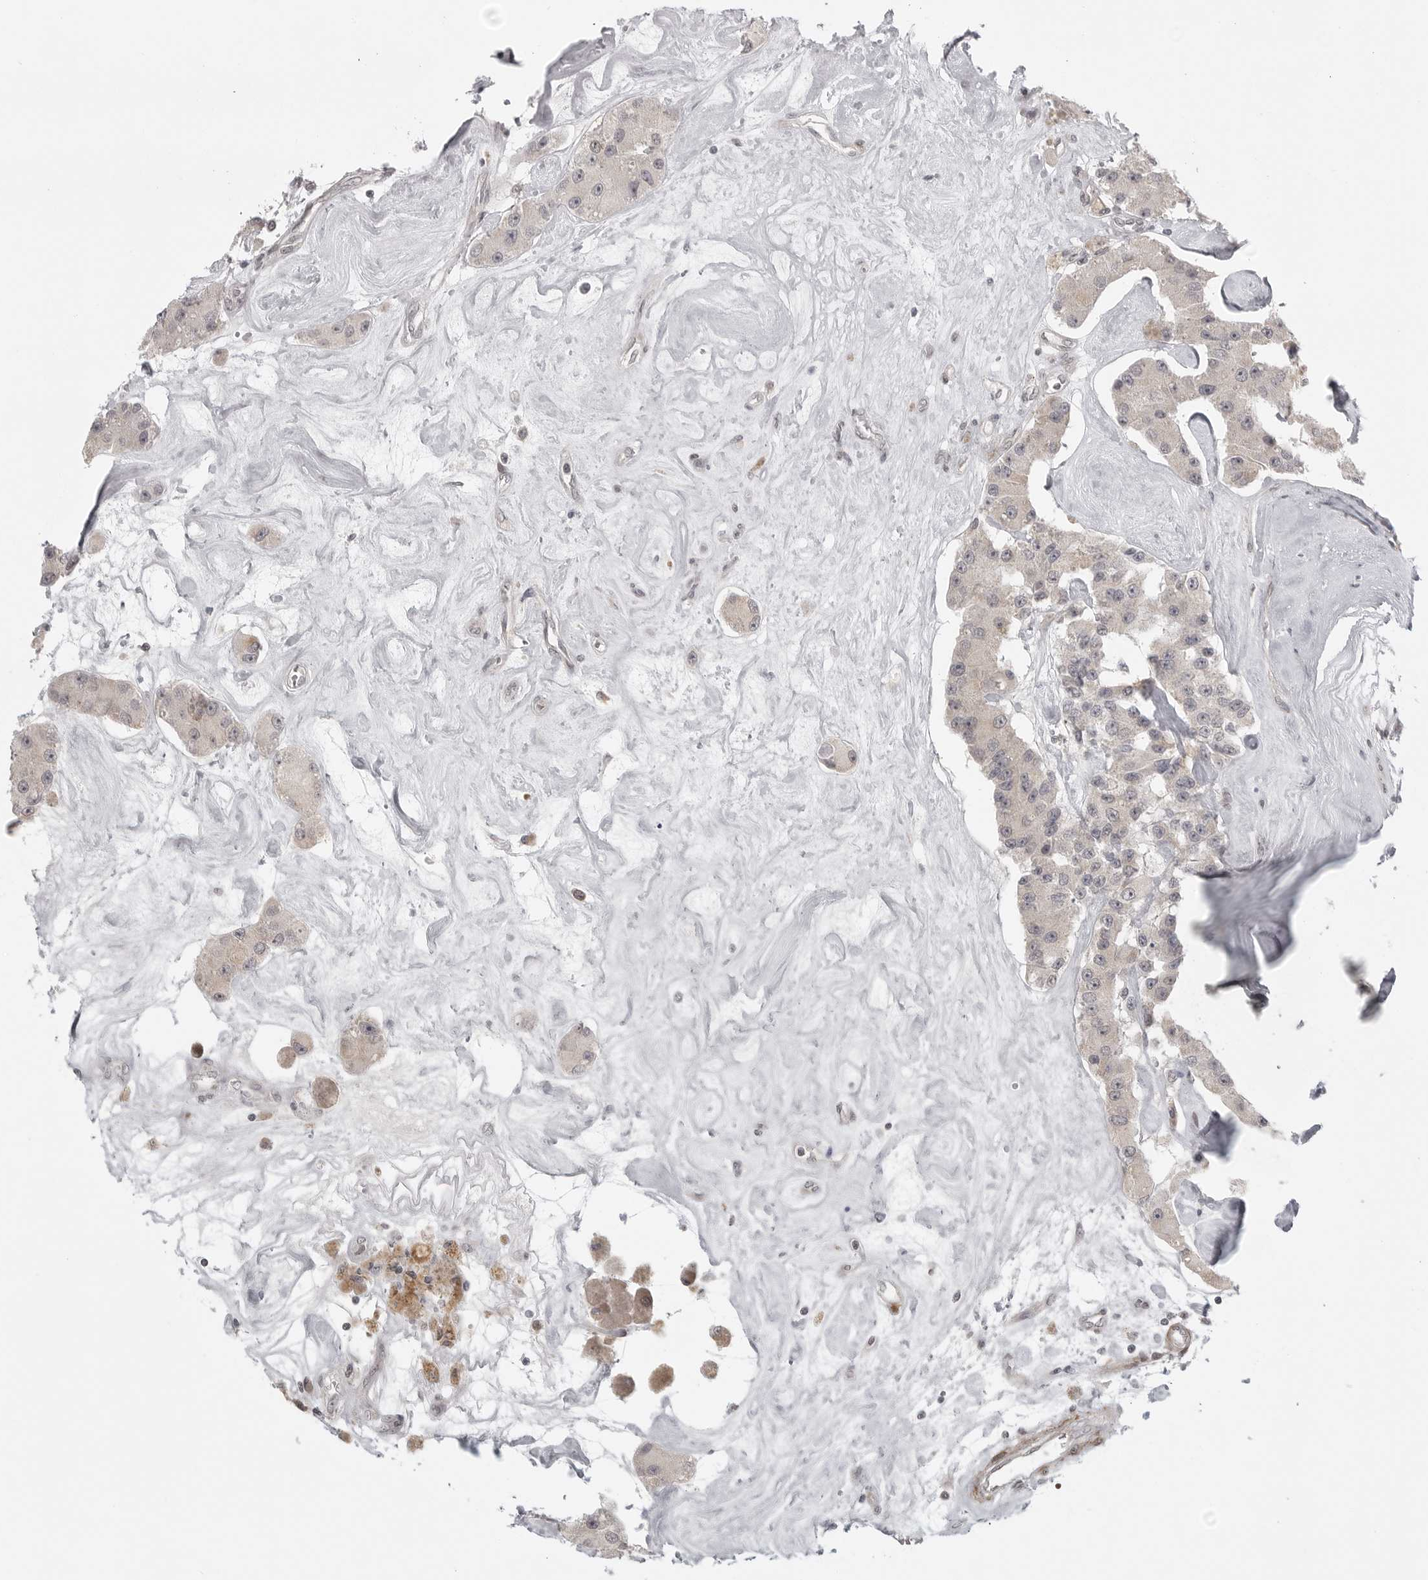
{"staining": {"intensity": "negative", "quantity": "none", "location": "none"}, "tissue": "carcinoid", "cell_type": "Tumor cells", "image_type": "cancer", "snomed": [{"axis": "morphology", "description": "Carcinoid, malignant, NOS"}, {"axis": "topography", "description": "Pancreas"}], "caption": "The histopathology image demonstrates no staining of tumor cells in carcinoid (malignant).", "gene": "TUT4", "patient": {"sex": "male", "age": 41}}